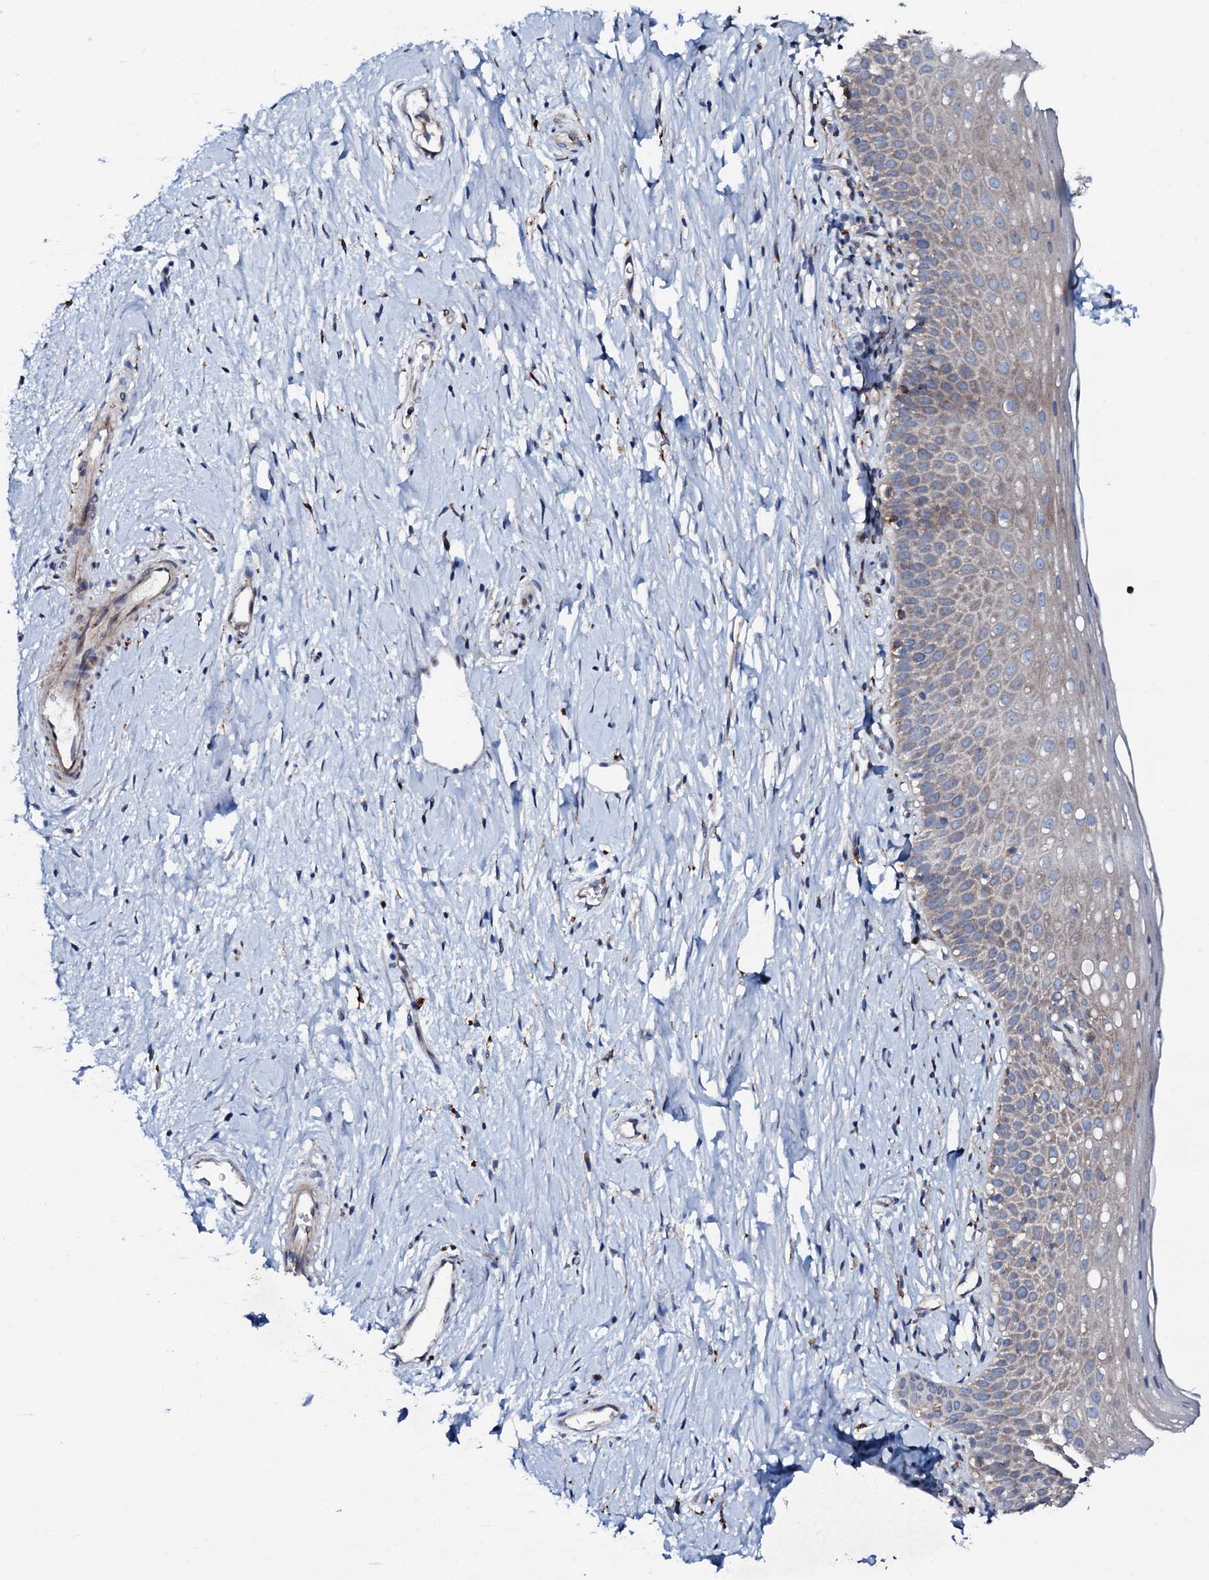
{"staining": {"intensity": "moderate", "quantity": ">75%", "location": "cytoplasmic/membranous"}, "tissue": "cervix", "cell_type": "Glandular cells", "image_type": "normal", "snomed": [{"axis": "morphology", "description": "Normal tissue, NOS"}, {"axis": "topography", "description": "Cervix"}], "caption": "Protein expression by IHC shows moderate cytoplasmic/membranous staining in about >75% of glandular cells in normal cervix. The staining was performed using DAB, with brown indicating positive protein expression. Nuclei are stained blue with hematoxylin.", "gene": "P2RX4", "patient": {"sex": "female", "age": 36}}